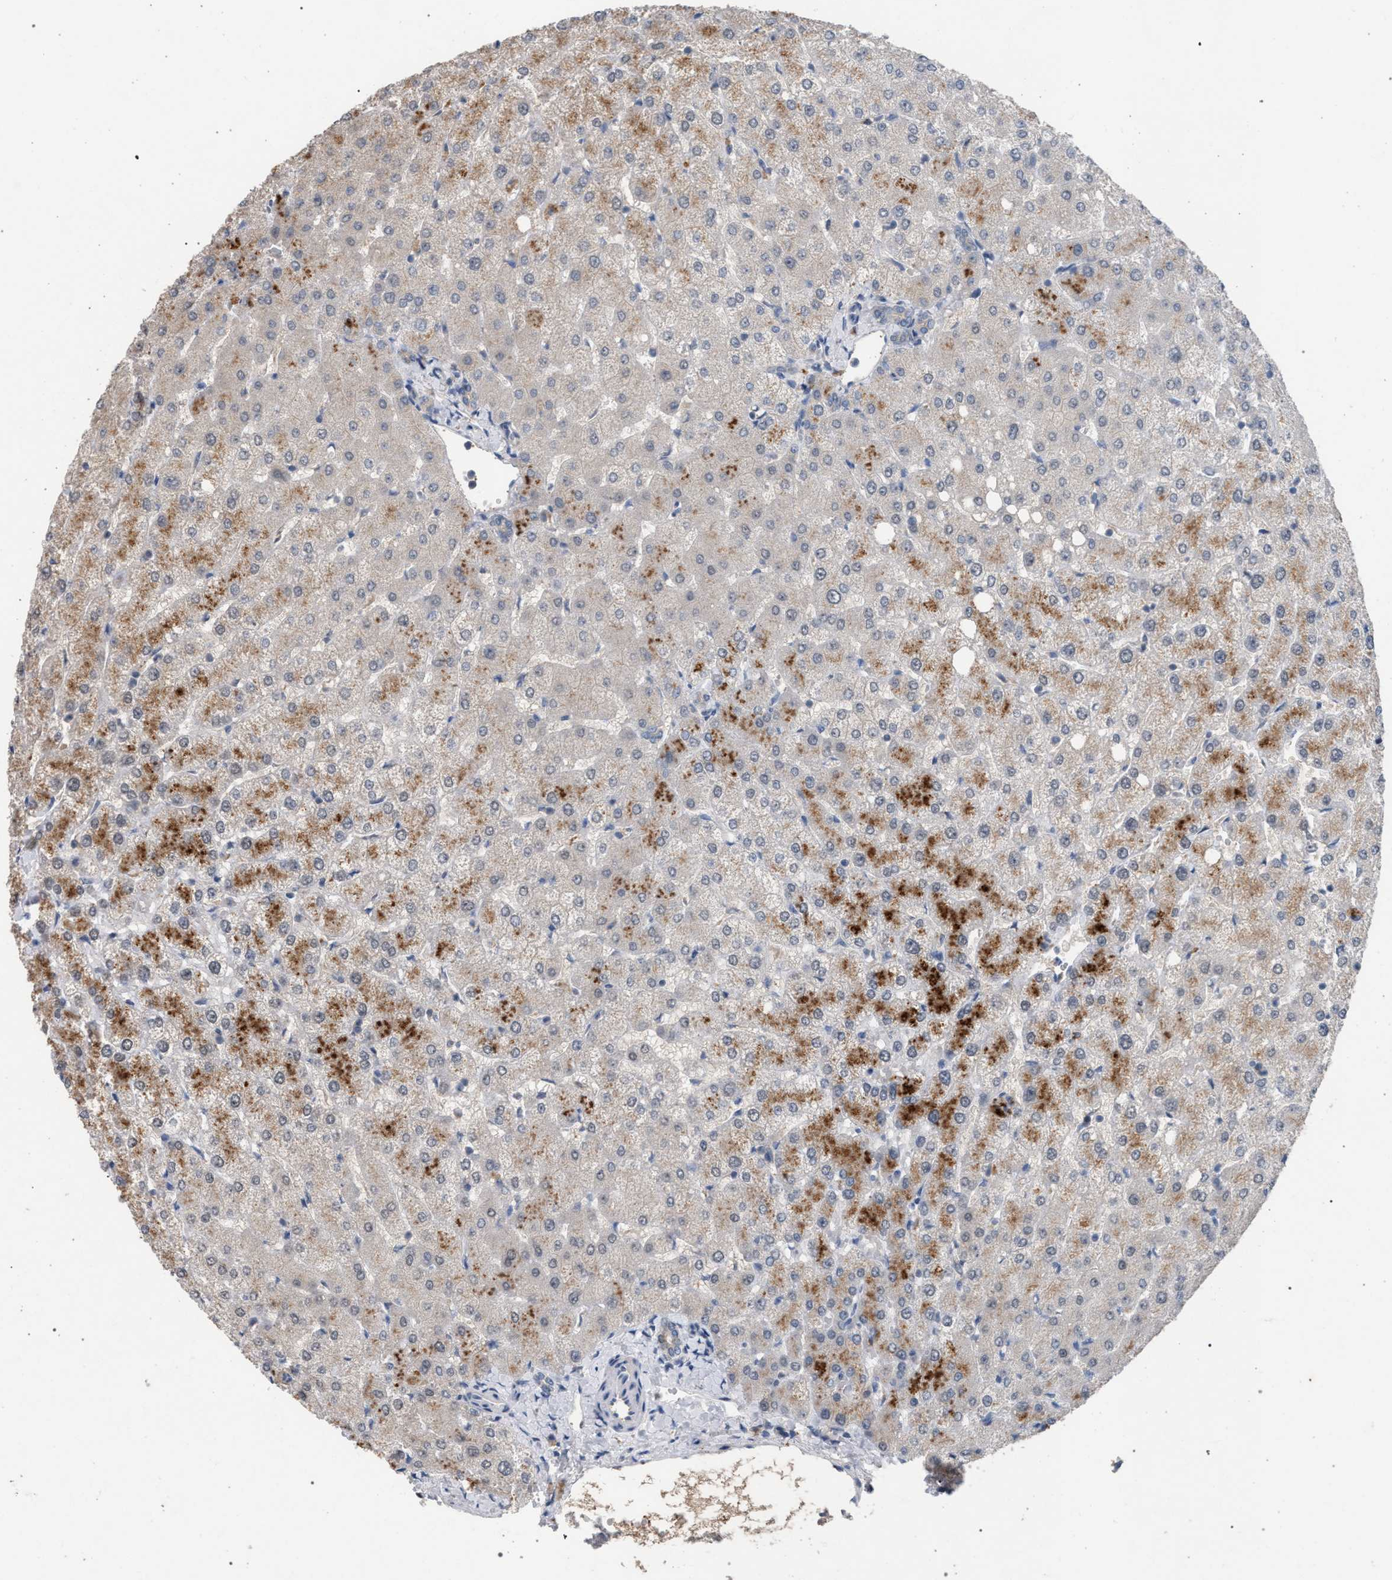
{"staining": {"intensity": "negative", "quantity": "none", "location": "none"}, "tissue": "liver", "cell_type": "Cholangiocytes", "image_type": "normal", "snomed": [{"axis": "morphology", "description": "Normal tissue, NOS"}, {"axis": "topography", "description": "Liver"}], "caption": "IHC histopathology image of unremarkable liver: human liver stained with DAB displays no significant protein staining in cholangiocytes.", "gene": "TECPR1", "patient": {"sex": "female", "age": 54}}